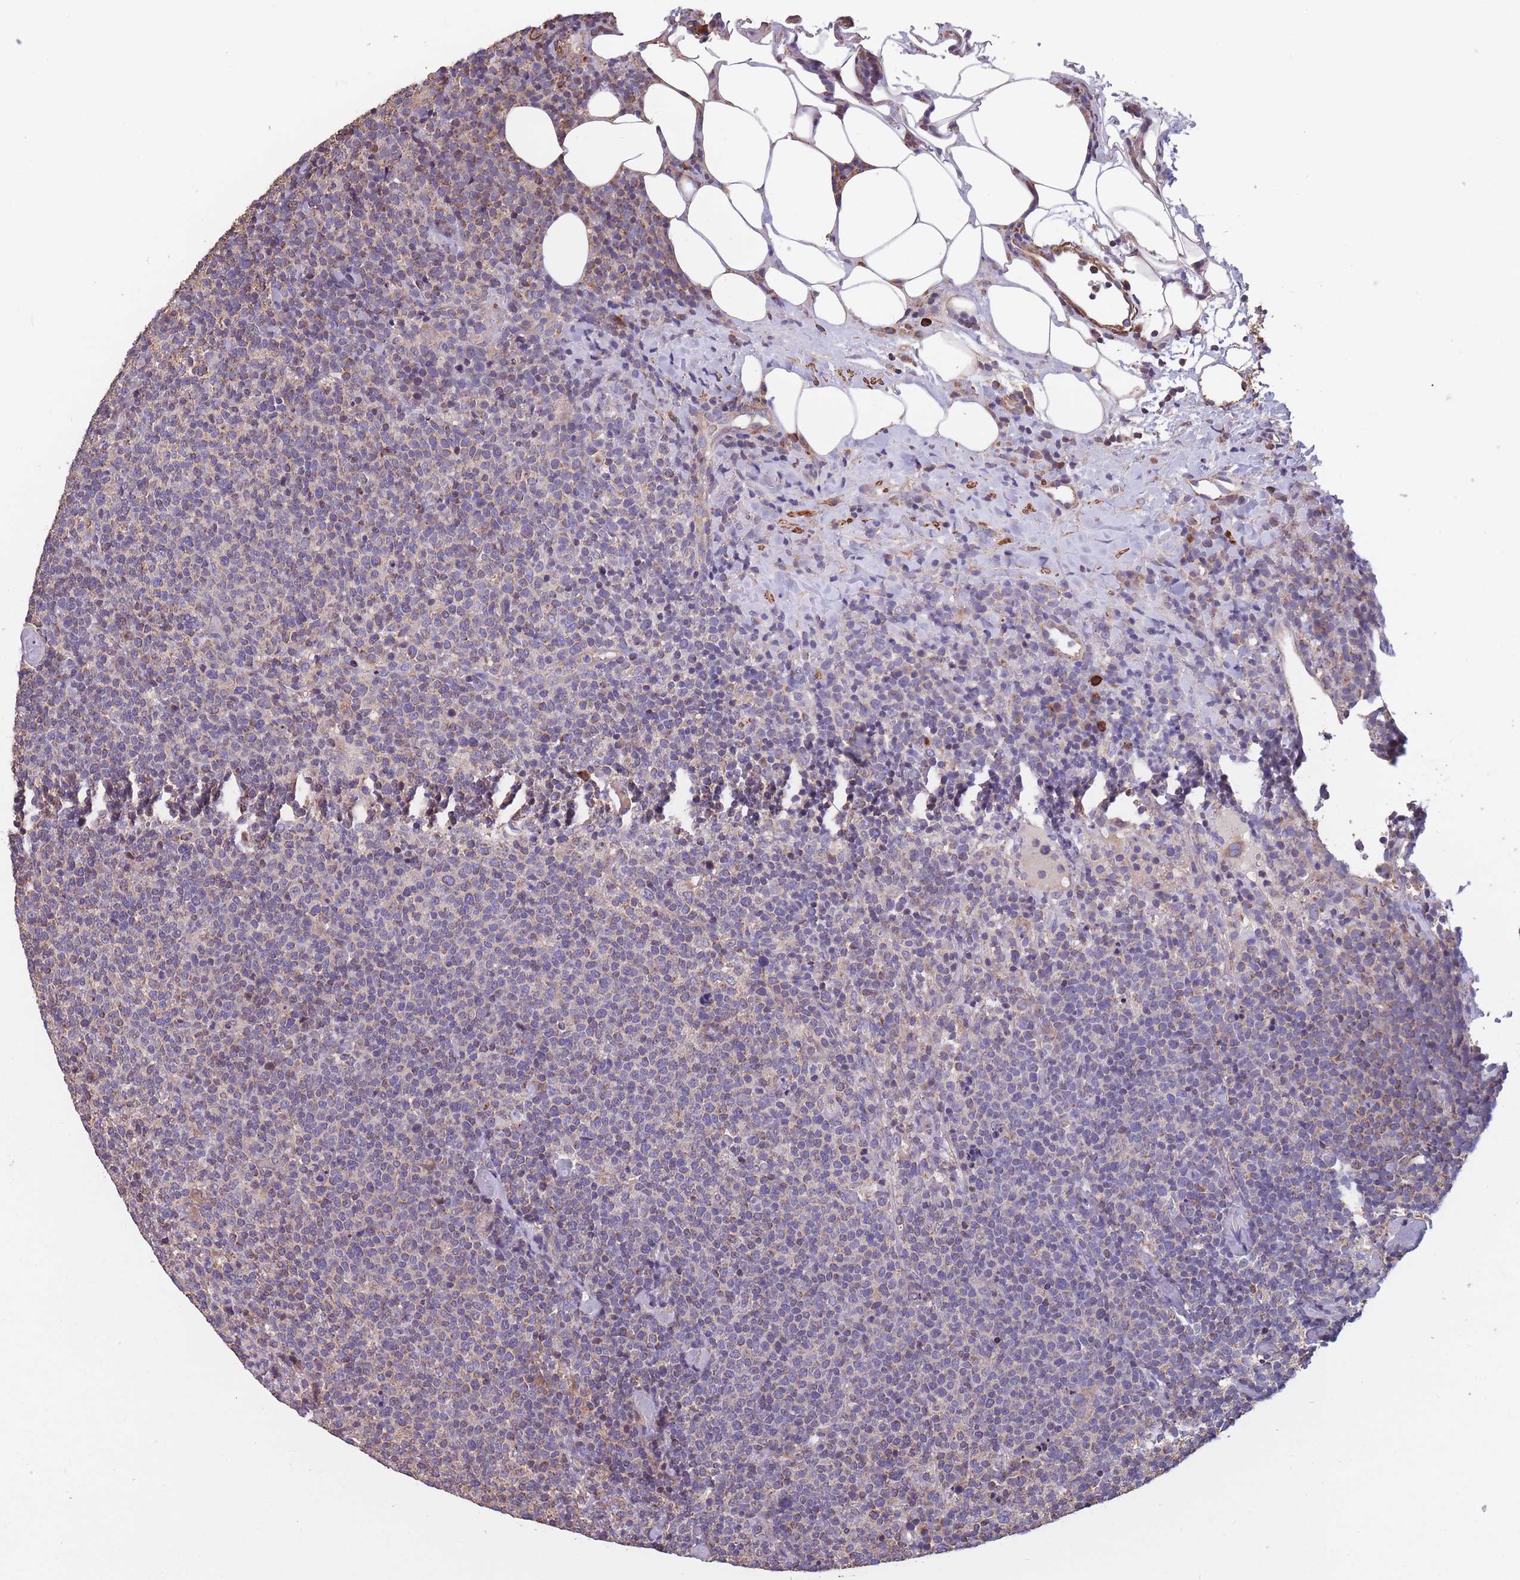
{"staining": {"intensity": "weak", "quantity": "25%-75%", "location": "cytoplasmic/membranous"}, "tissue": "lymphoma", "cell_type": "Tumor cells", "image_type": "cancer", "snomed": [{"axis": "morphology", "description": "Malignant lymphoma, non-Hodgkin's type, High grade"}, {"axis": "topography", "description": "Lymph node"}], "caption": "Immunohistochemical staining of human malignant lymphoma, non-Hodgkin's type (high-grade) reveals low levels of weak cytoplasmic/membranous positivity in approximately 25%-75% of tumor cells.", "gene": "TOMM40L", "patient": {"sex": "male", "age": 61}}